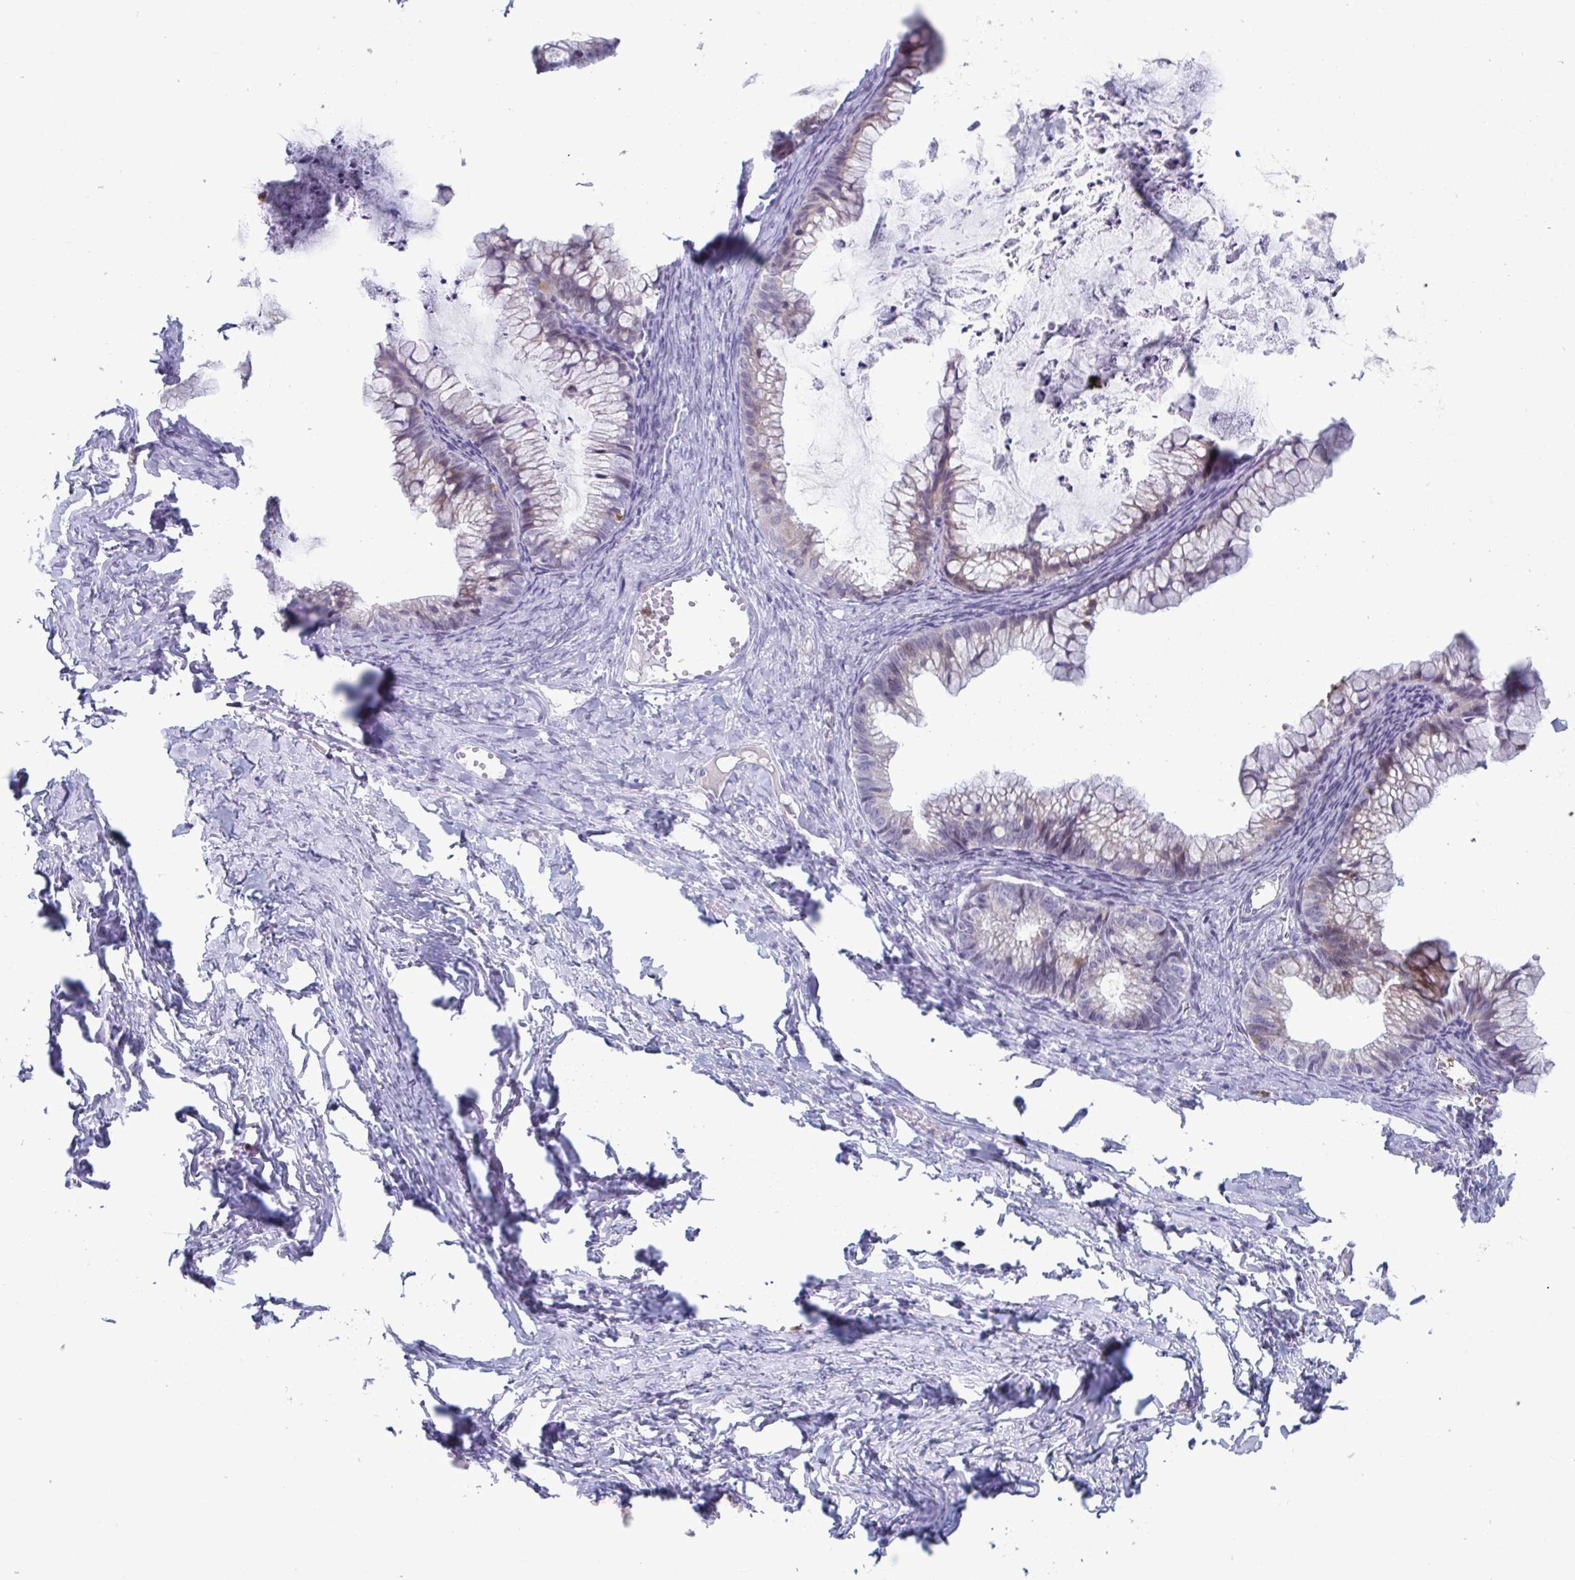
{"staining": {"intensity": "weak", "quantity": "<25%", "location": "cytoplasmic/membranous"}, "tissue": "ovarian cancer", "cell_type": "Tumor cells", "image_type": "cancer", "snomed": [{"axis": "morphology", "description": "Cystadenocarcinoma, mucinous, NOS"}, {"axis": "topography", "description": "Ovary"}], "caption": "Tumor cells show no significant expression in ovarian cancer (mucinous cystadenocarcinoma). (Immunohistochemistry, brightfield microscopy, high magnification).", "gene": "CYP4F11", "patient": {"sex": "female", "age": 35}}